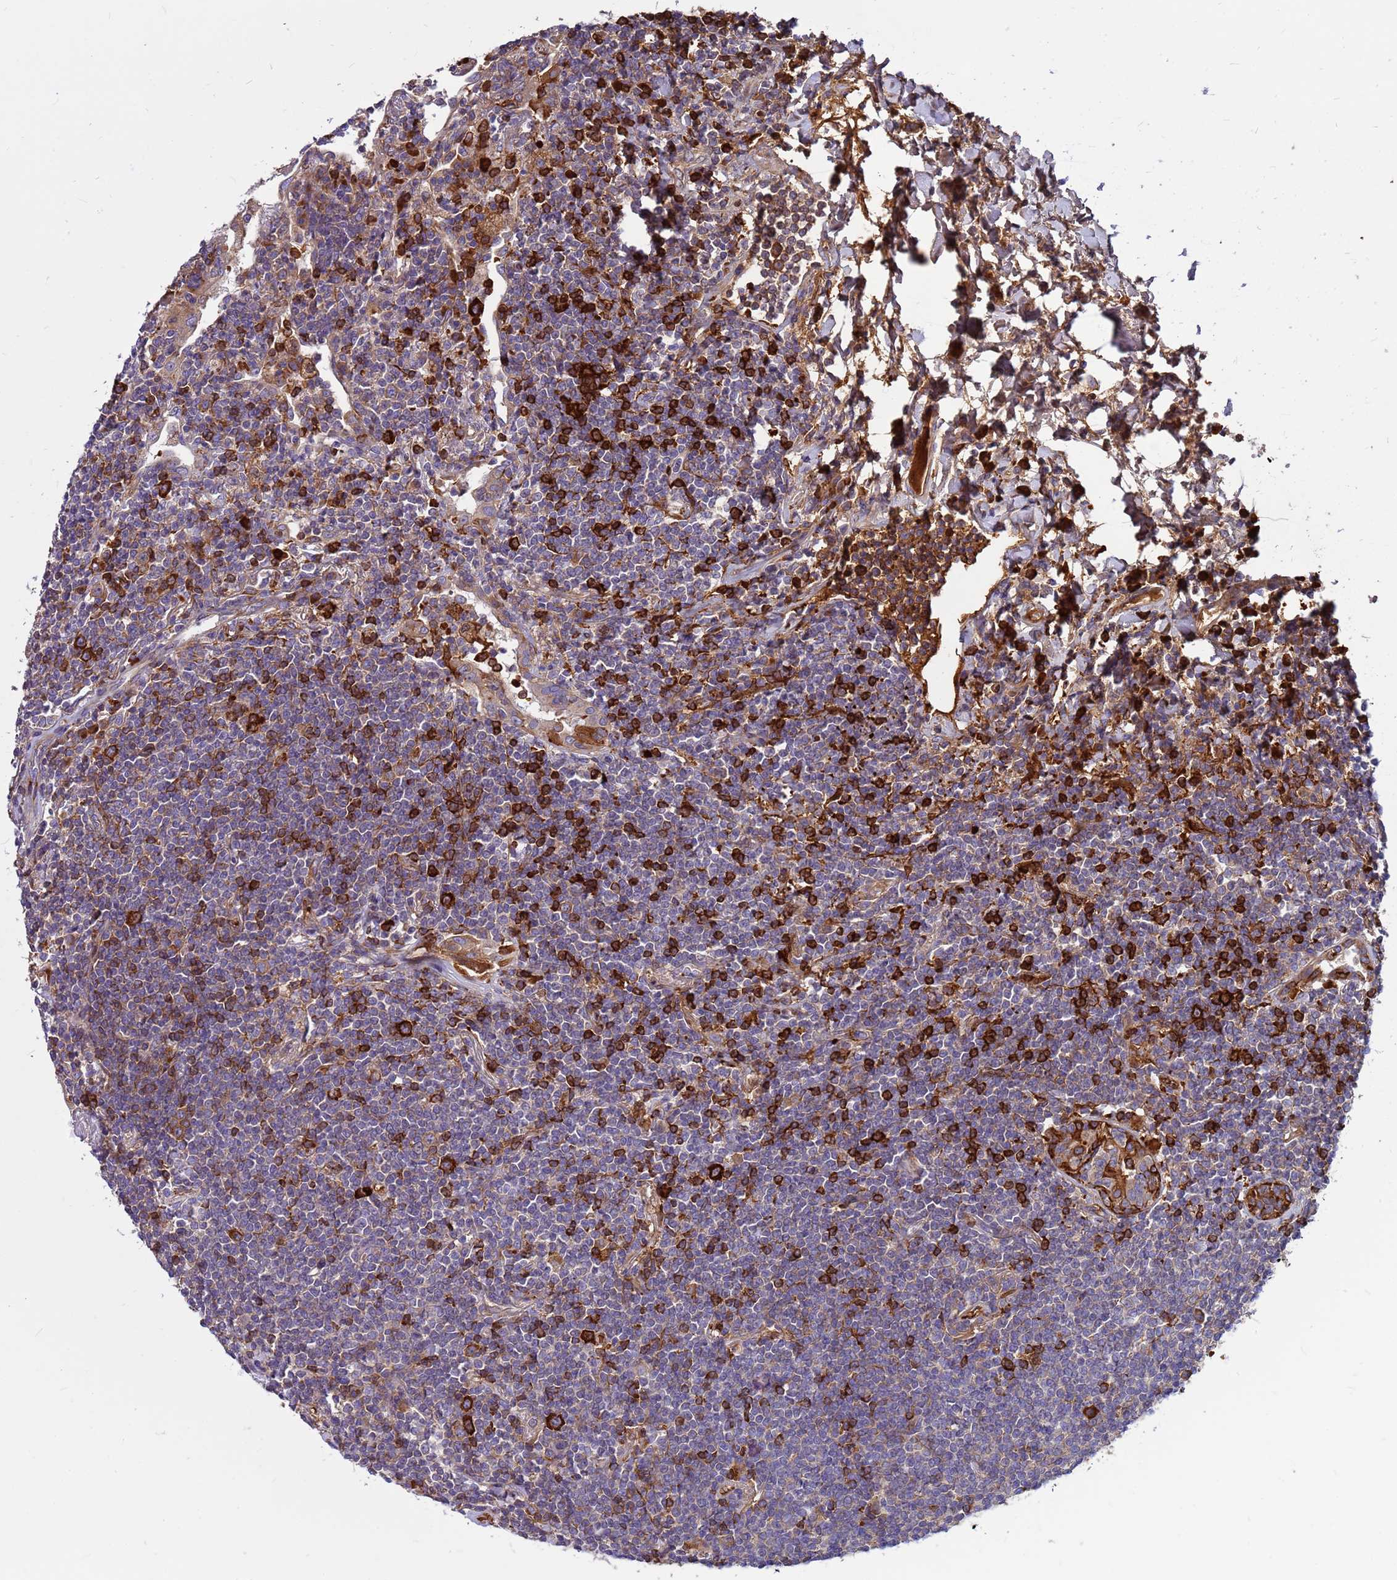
{"staining": {"intensity": "weak", "quantity": "<25%", "location": "cytoplasmic/membranous"}, "tissue": "lymphoma", "cell_type": "Tumor cells", "image_type": "cancer", "snomed": [{"axis": "morphology", "description": "Malignant lymphoma, non-Hodgkin's type, Low grade"}, {"axis": "topography", "description": "Lung"}], "caption": "Tumor cells are negative for brown protein staining in lymphoma.", "gene": "ZNF669", "patient": {"sex": "female", "age": 71}}